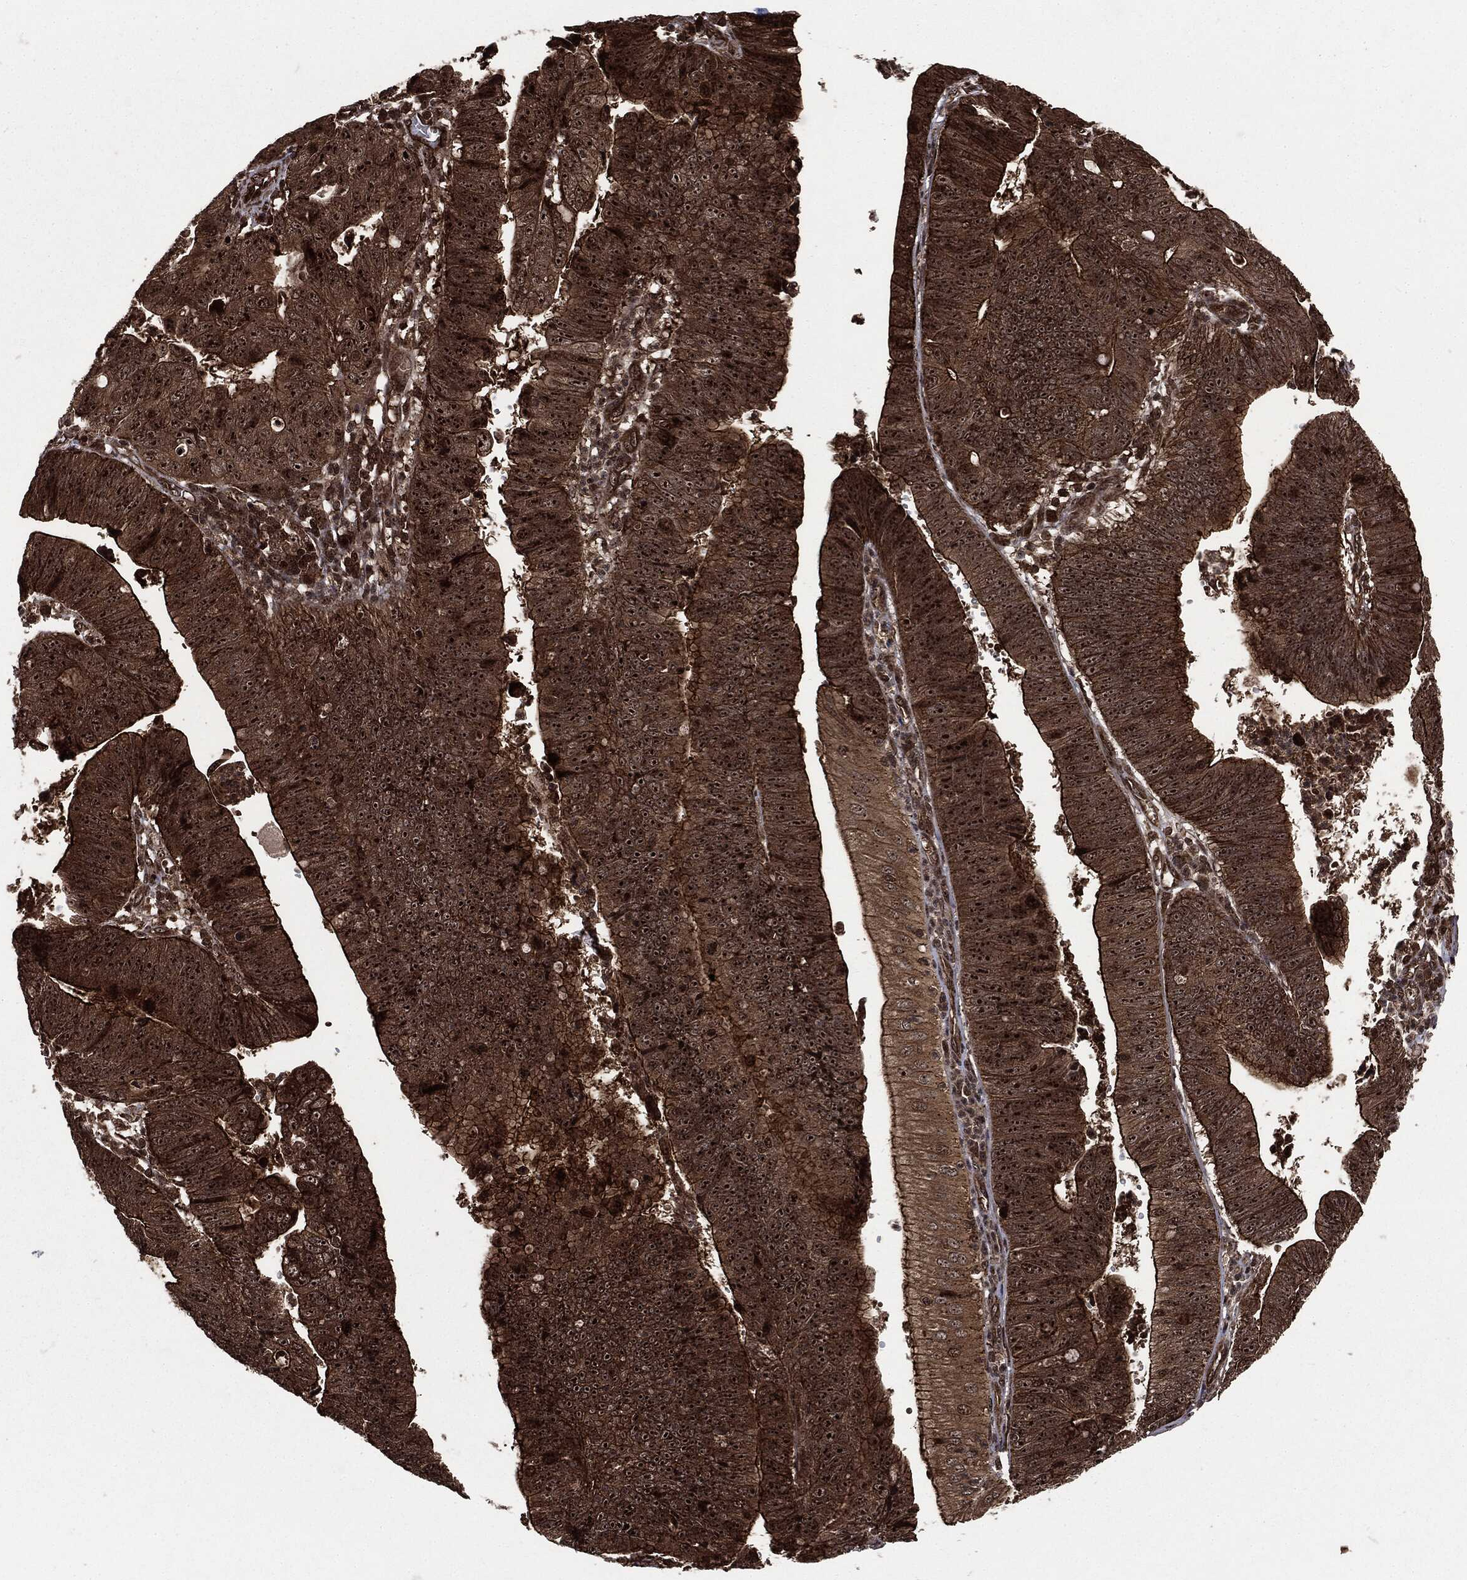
{"staining": {"intensity": "strong", "quantity": ">75%", "location": "cytoplasmic/membranous,nuclear"}, "tissue": "stomach cancer", "cell_type": "Tumor cells", "image_type": "cancer", "snomed": [{"axis": "morphology", "description": "Adenocarcinoma, NOS"}, {"axis": "topography", "description": "Stomach"}], "caption": "Protein staining of stomach cancer (adenocarcinoma) tissue demonstrates strong cytoplasmic/membranous and nuclear expression in about >75% of tumor cells.", "gene": "CARD6", "patient": {"sex": "male", "age": 59}}